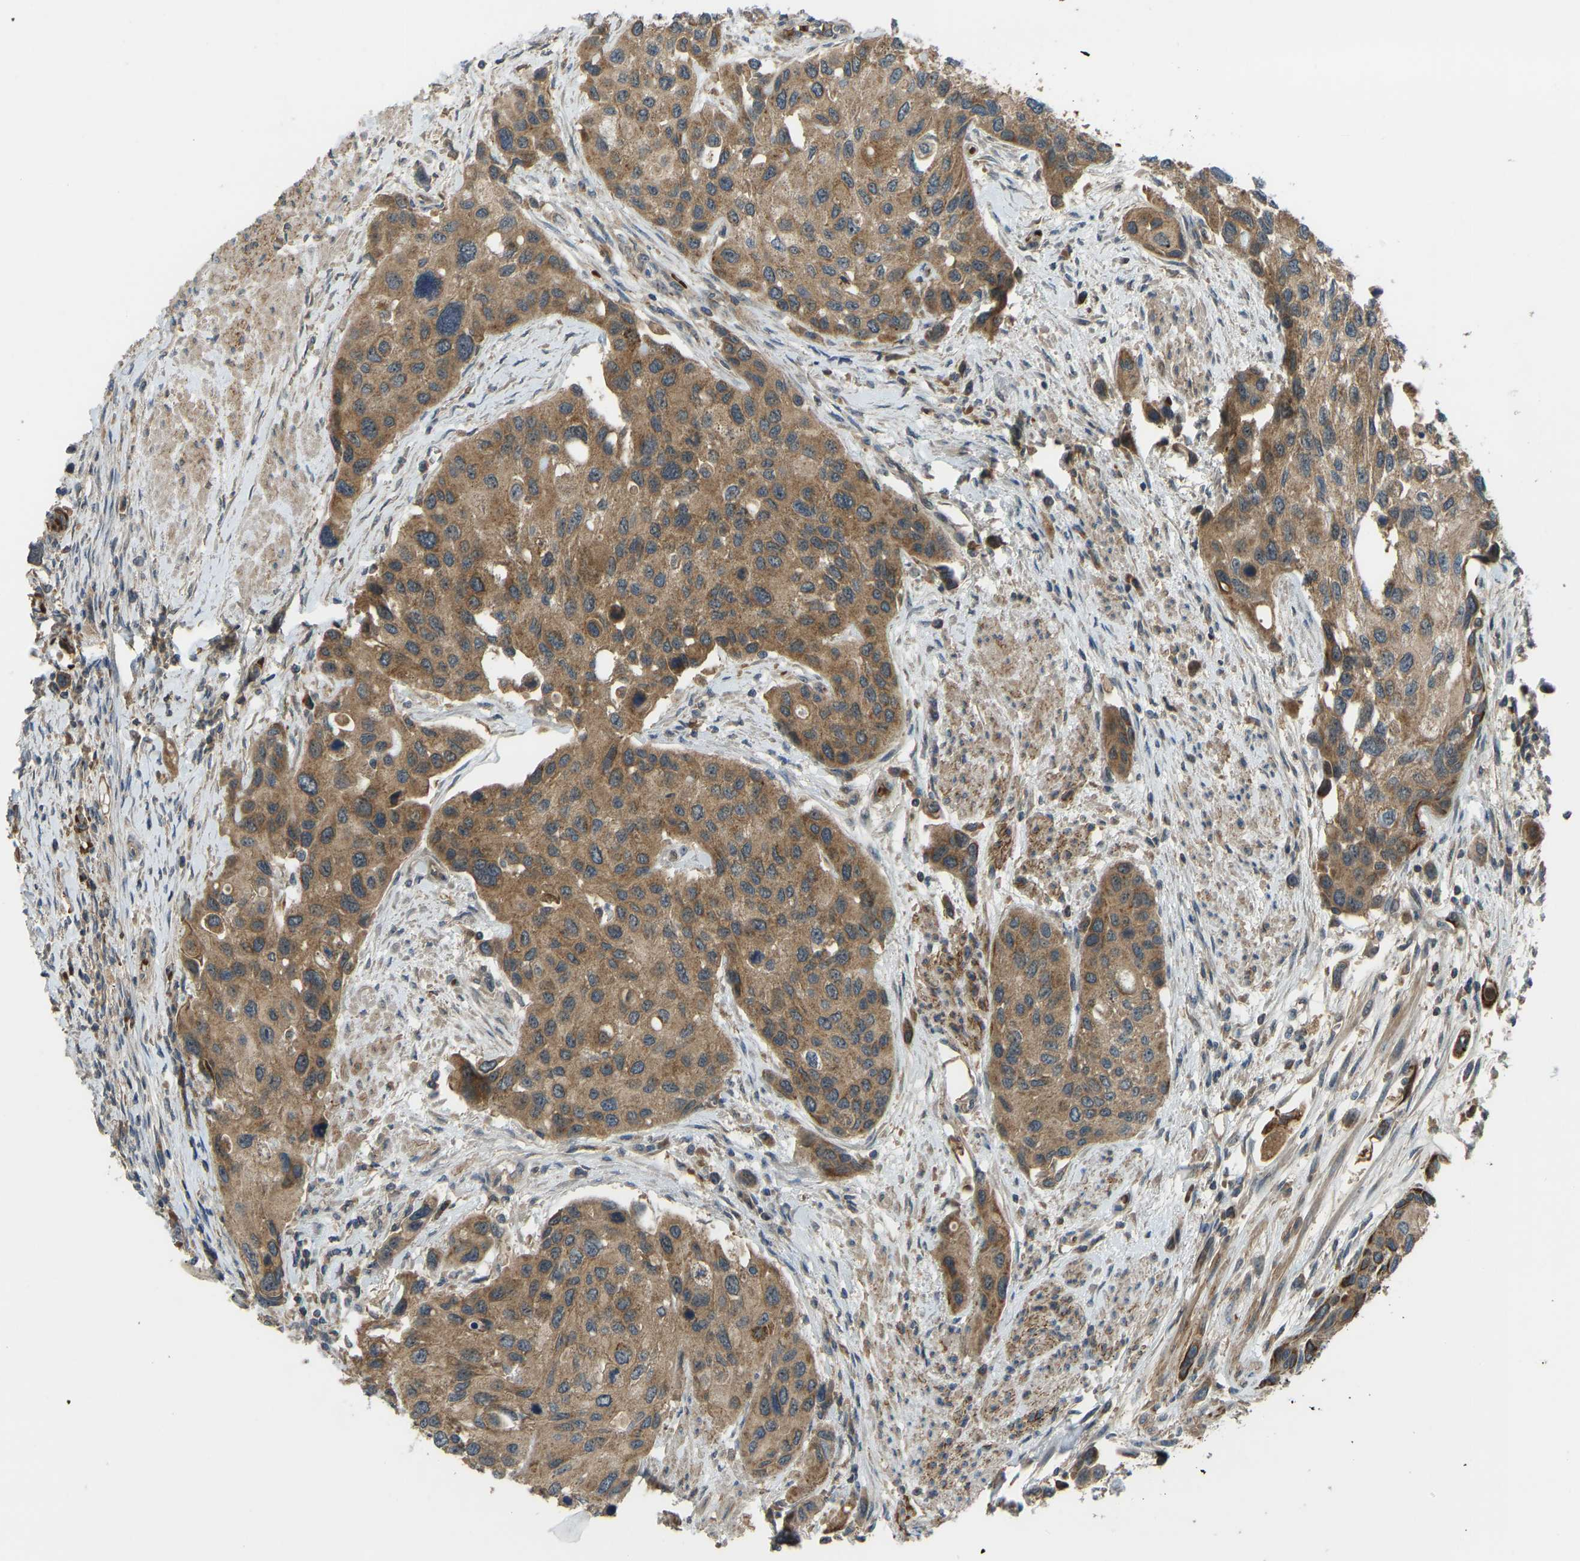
{"staining": {"intensity": "moderate", "quantity": ">75%", "location": "cytoplasmic/membranous"}, "tissue": "urothelial cancer", "cell_type": "Tumor cells", "image_type": "cancer", "snomed": [{"axis": "morphology", "description": "Urothelial carcinoma, High grade"}, {"axis": "topography", "description": "Urinary bladder"}], "caption": "The immunohistochemical stain shows moderate cytoplasmic/membranous positivity in tumor cells of urothelial cancer tissue.", "gene": "ZNF71", "patient": {"sex": "female", "age": 56}}